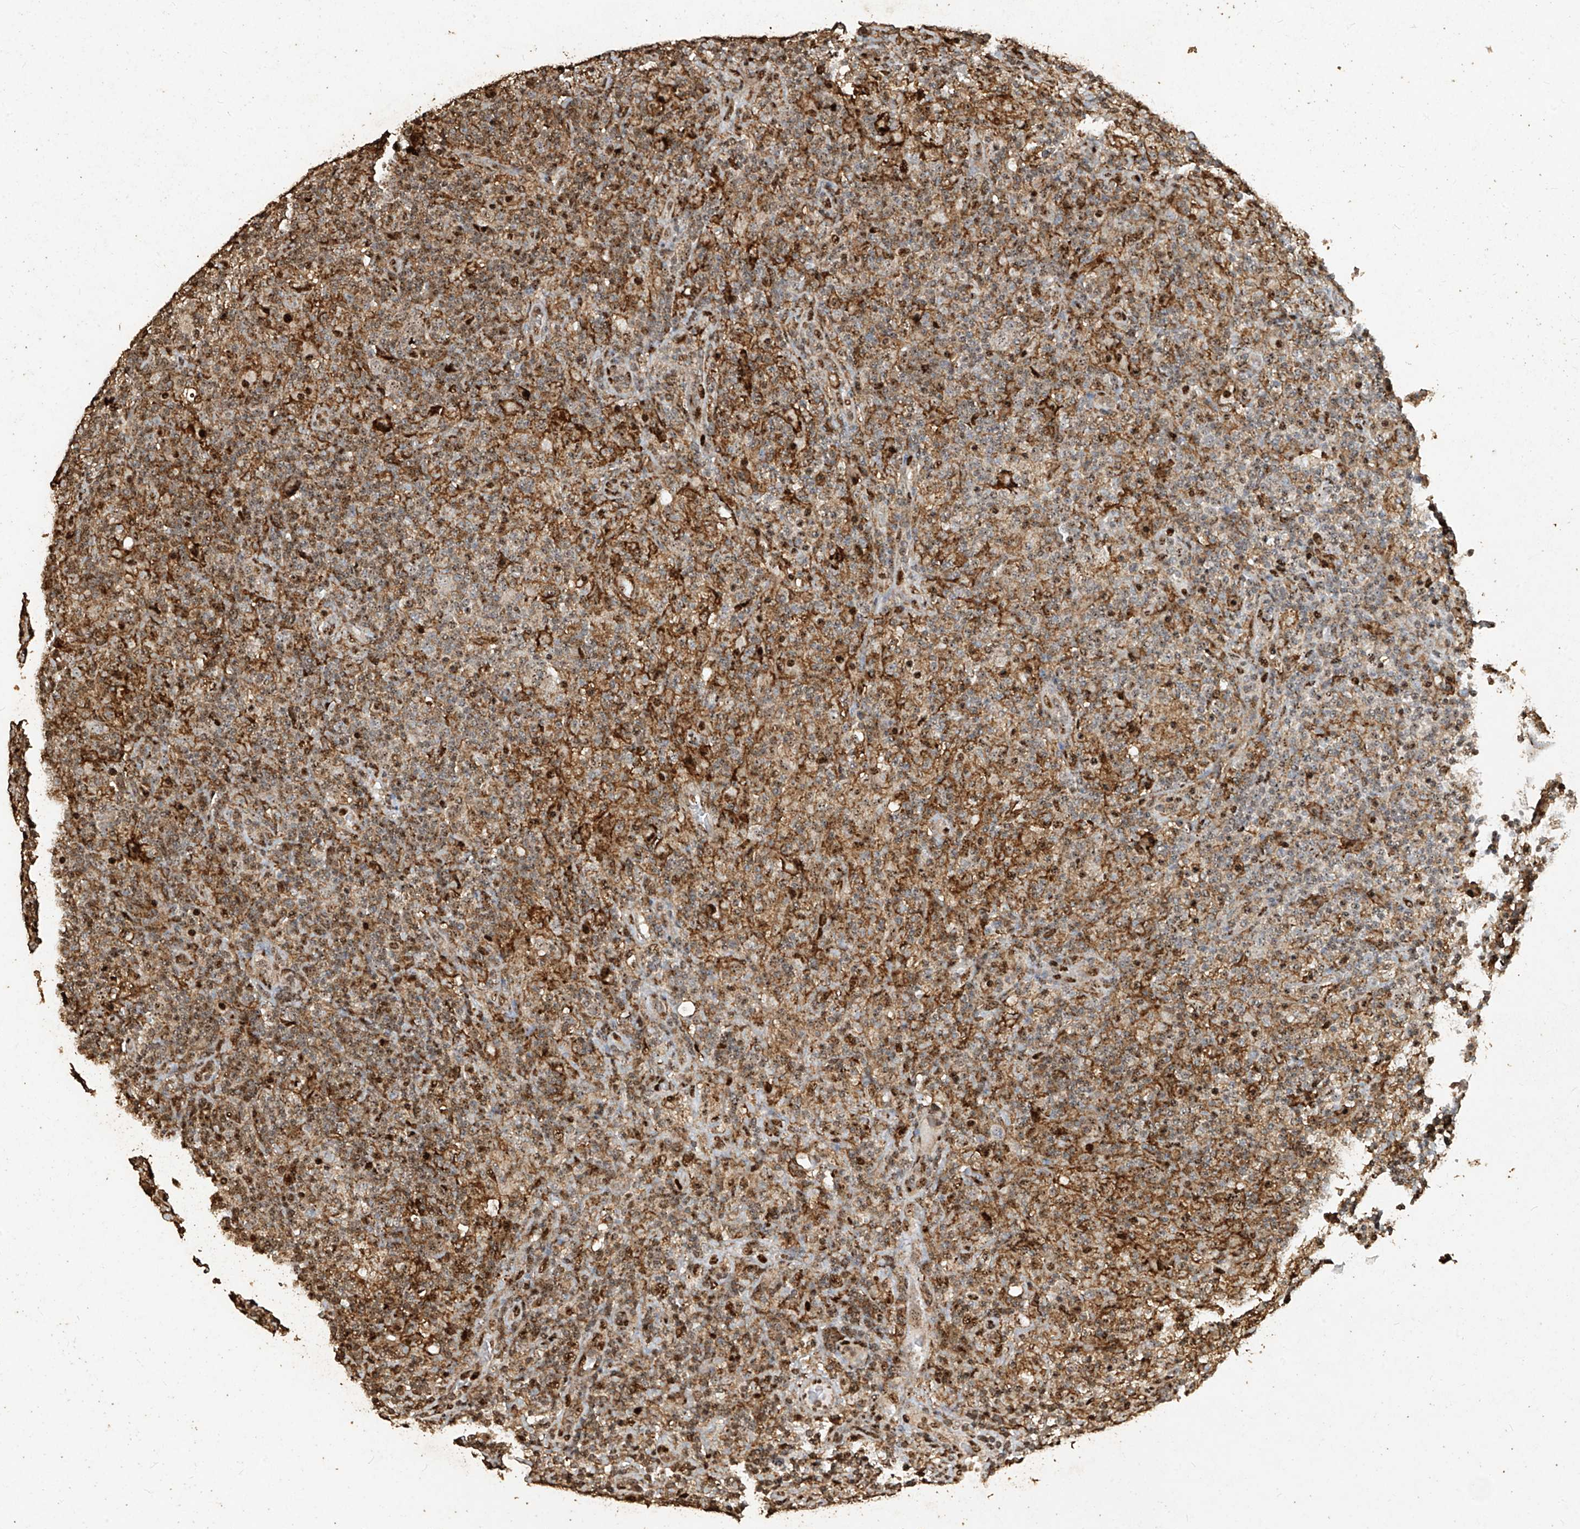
{"staining": {"intensity": "negative", "quantity": "none", "location": "none"}, "tissue": "lymphoma", "cell_type": "Tumor cells", "image_type": "cancer", "snomed": [{"axis": "morphology", "description": "Hodgkin's disease, NOS"}, {"axis": "topography", "description": "Lymph node"}], "caption": "IHC micrograph of neoplastic tissue: lymphoma stained with DAB reveals no significant protein staining in tumor cells.", "gene": "ERBB3", "patient": {"sex": "male", "age": 70}}